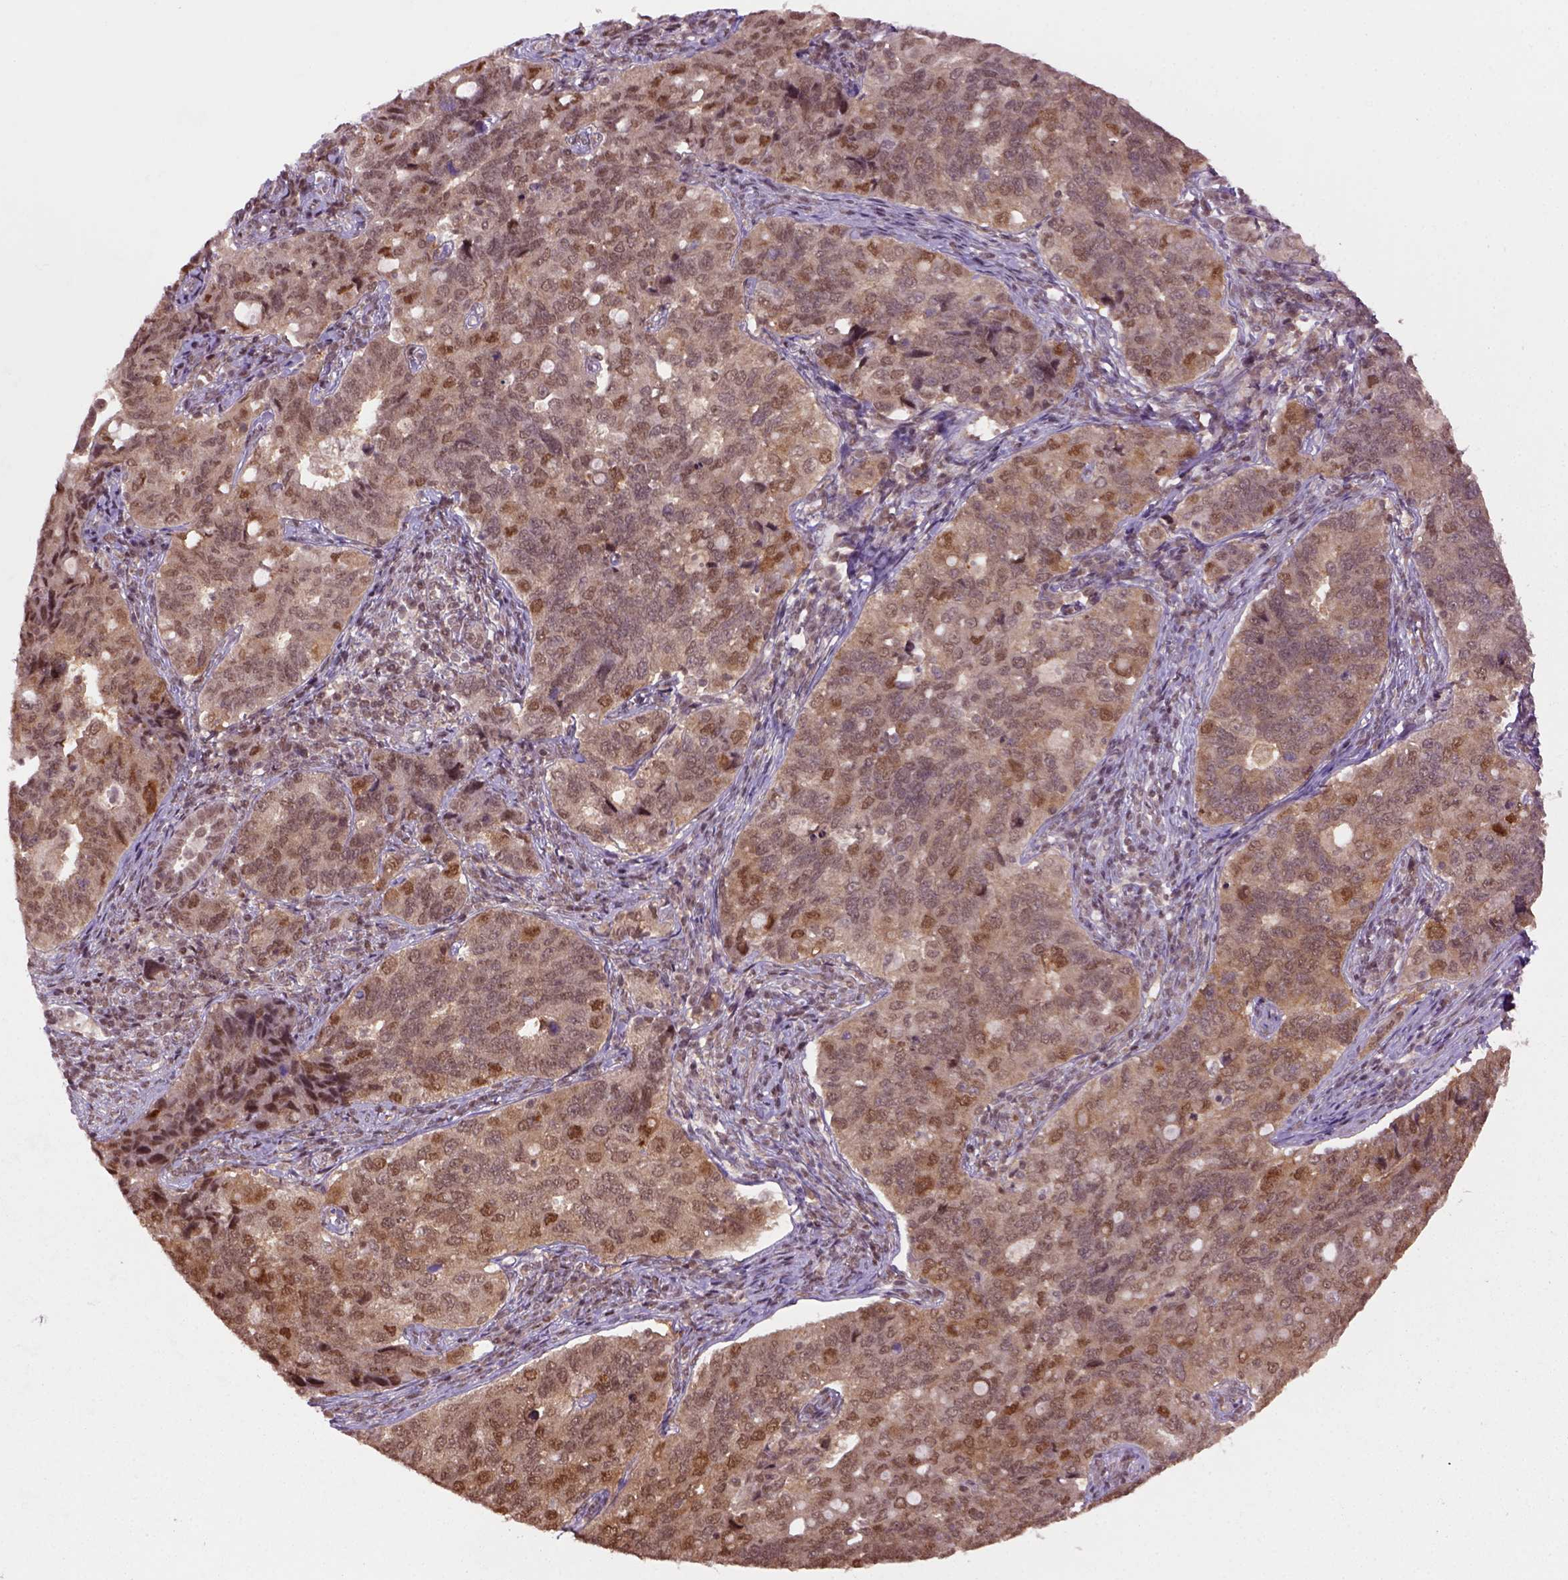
{"staining": {"intensity": "moderate", "quantity": ">75%", "location": "cytoplasmic/membranous,nuclear"}, "tissue": "endometrial cancer", "cell_type": "Tumor cells", "image_type": "cancer", "snomed": [{"axis": "morphology", "description": "Adenocarcinoma, NOS"}, {"axis": "topography", "description": "Endometrium"}], "caption": "IHC (DAB) staining of human adenocarcinoma (endometrial) displays moderate cytoplasmic/membranous and nuclear protein staining in about >75% of tumor cells. (DAB IHC, brown staining for protein, blue staining for nuclei).", "gene": "GOT1", "patient": {"sex": "female", "age": 43}}